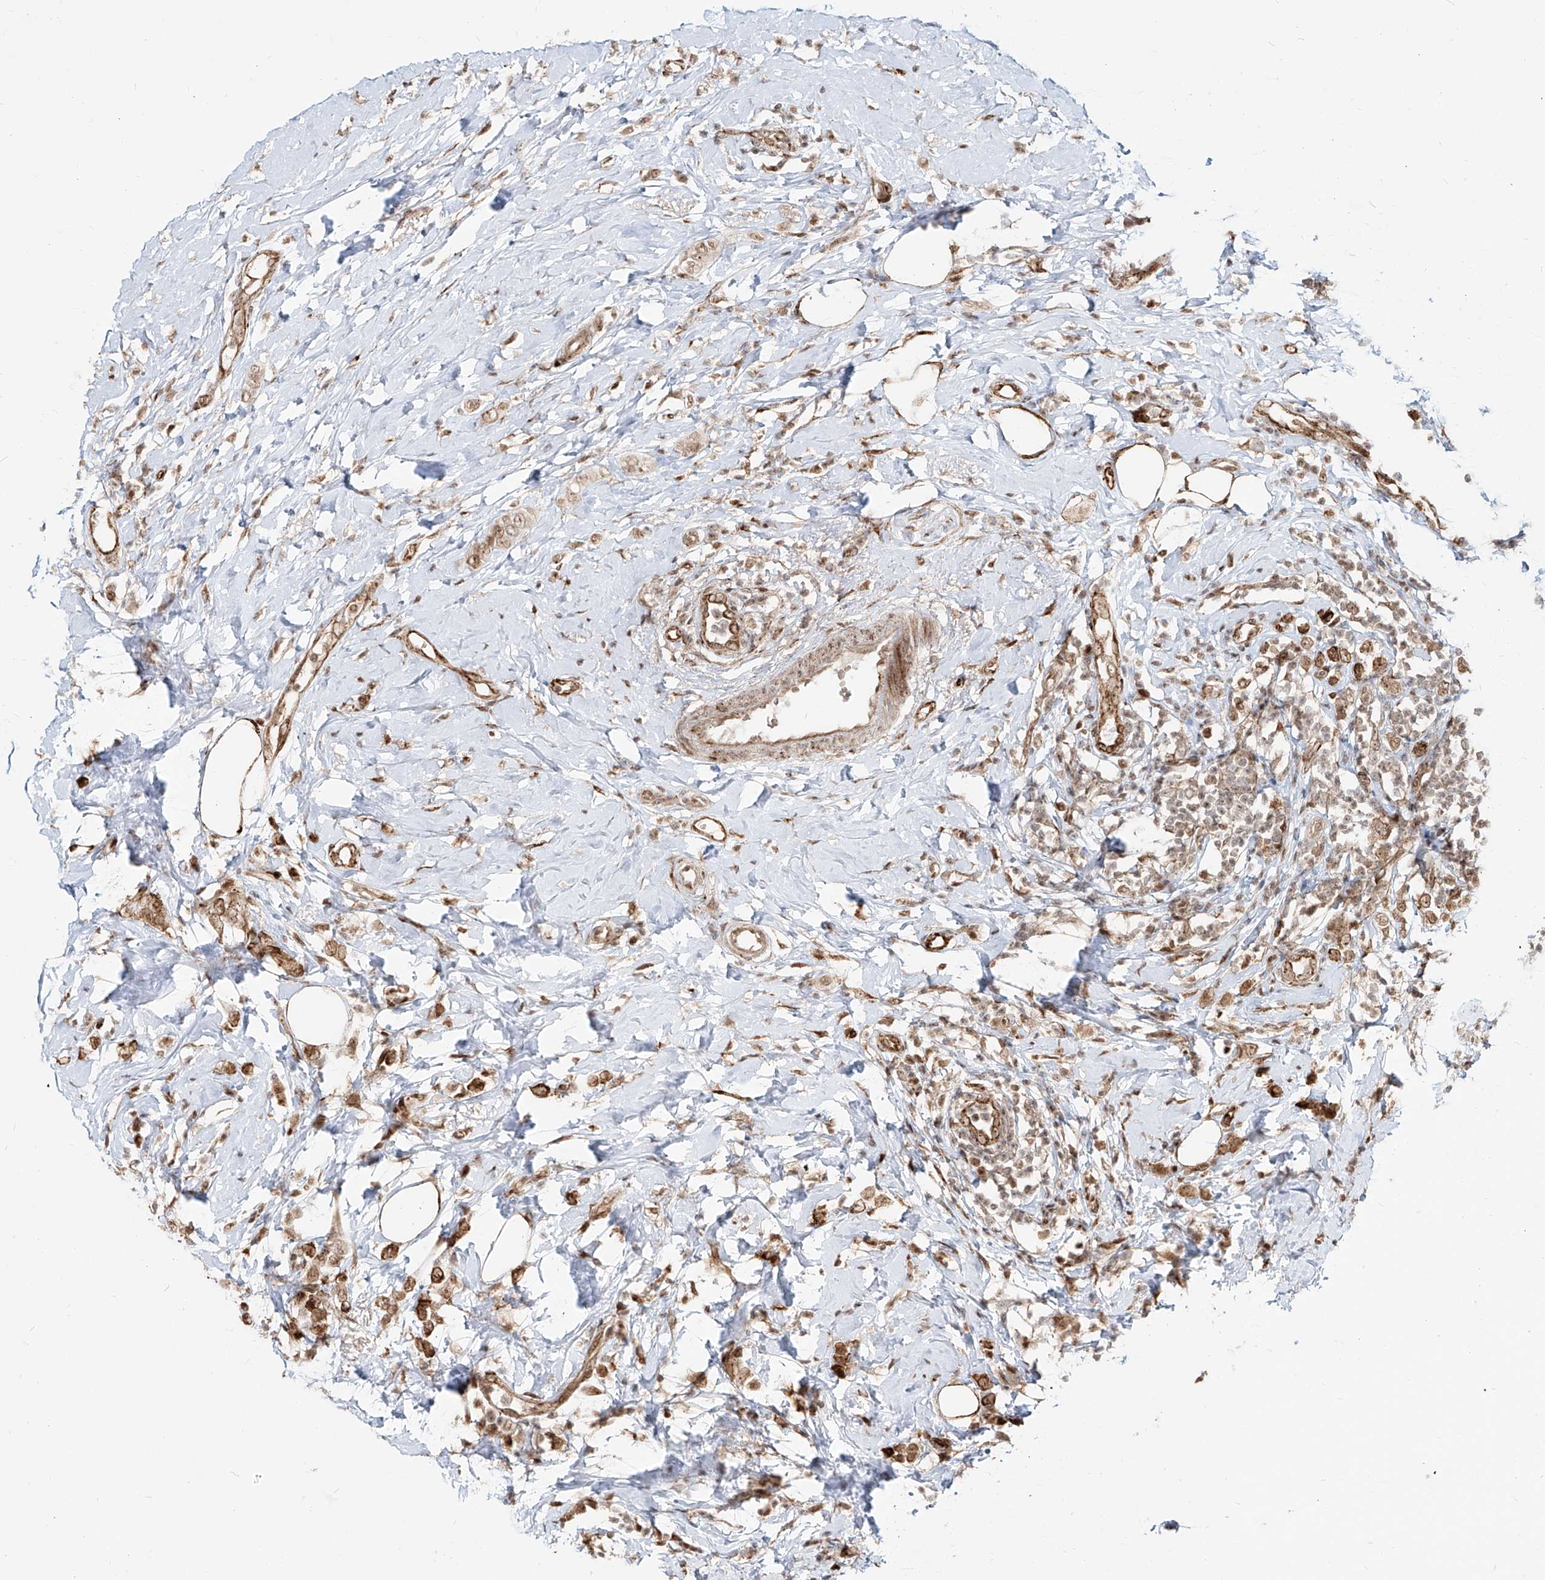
{"staining": {"intensity": "moderate", "quantity": ">75%", "location": "cytoplasmic/membranous,nuclear"}, "tissue": "breast cancer", "cell_type": "Tumor cells", "image_type": "cancer", "snomed": [{"axis": "morphology", "description": "Lobular carcinoma"}, {"axis": "topography", "description": "Breast"}], "caption": "Breast cancer stained for a protein exhibits moderate cytoplasmic/membranous and nuclear positivity in tumor cells.", "gene": "ZNF710", "patient": {"sex": "female", "age": 47}}